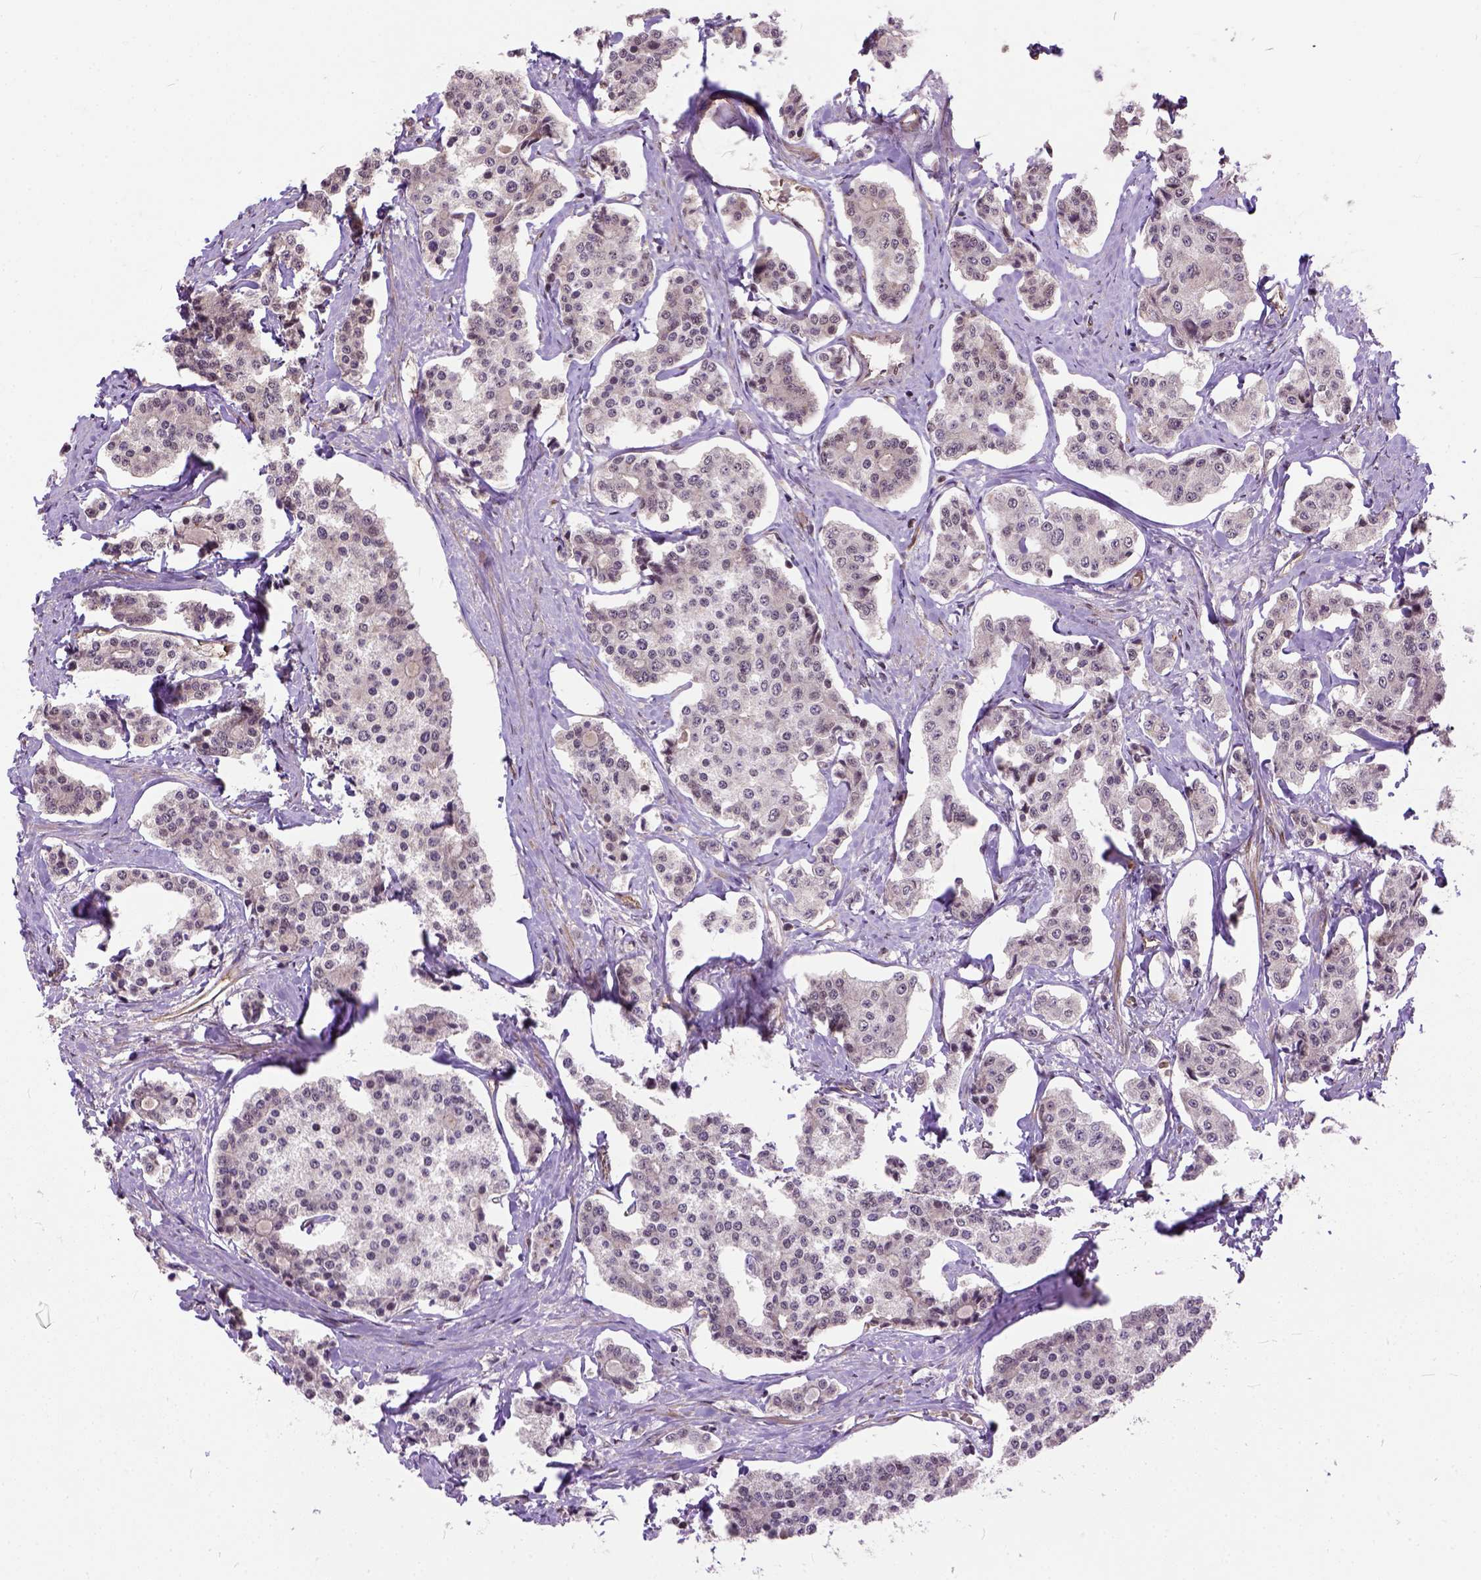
{"staining": {"intensity": "weak", "quantity": "<25%", "location": "nuclear"}, "tissue": "carcinoid", "cell_type": "Tumor cells", "image_type": "cancer", "snomed": [{"axis": "morphology", "description": "Carcinoid, malignant, NOS"}, {"axis": "topography", "description": "Small intestine"}], "caption": "Micrograph shows no protein positivity in tumor cells of carcinoid tissue.", "gene": "ZNF630", "patient": {"sex": "female", "age": 65}}